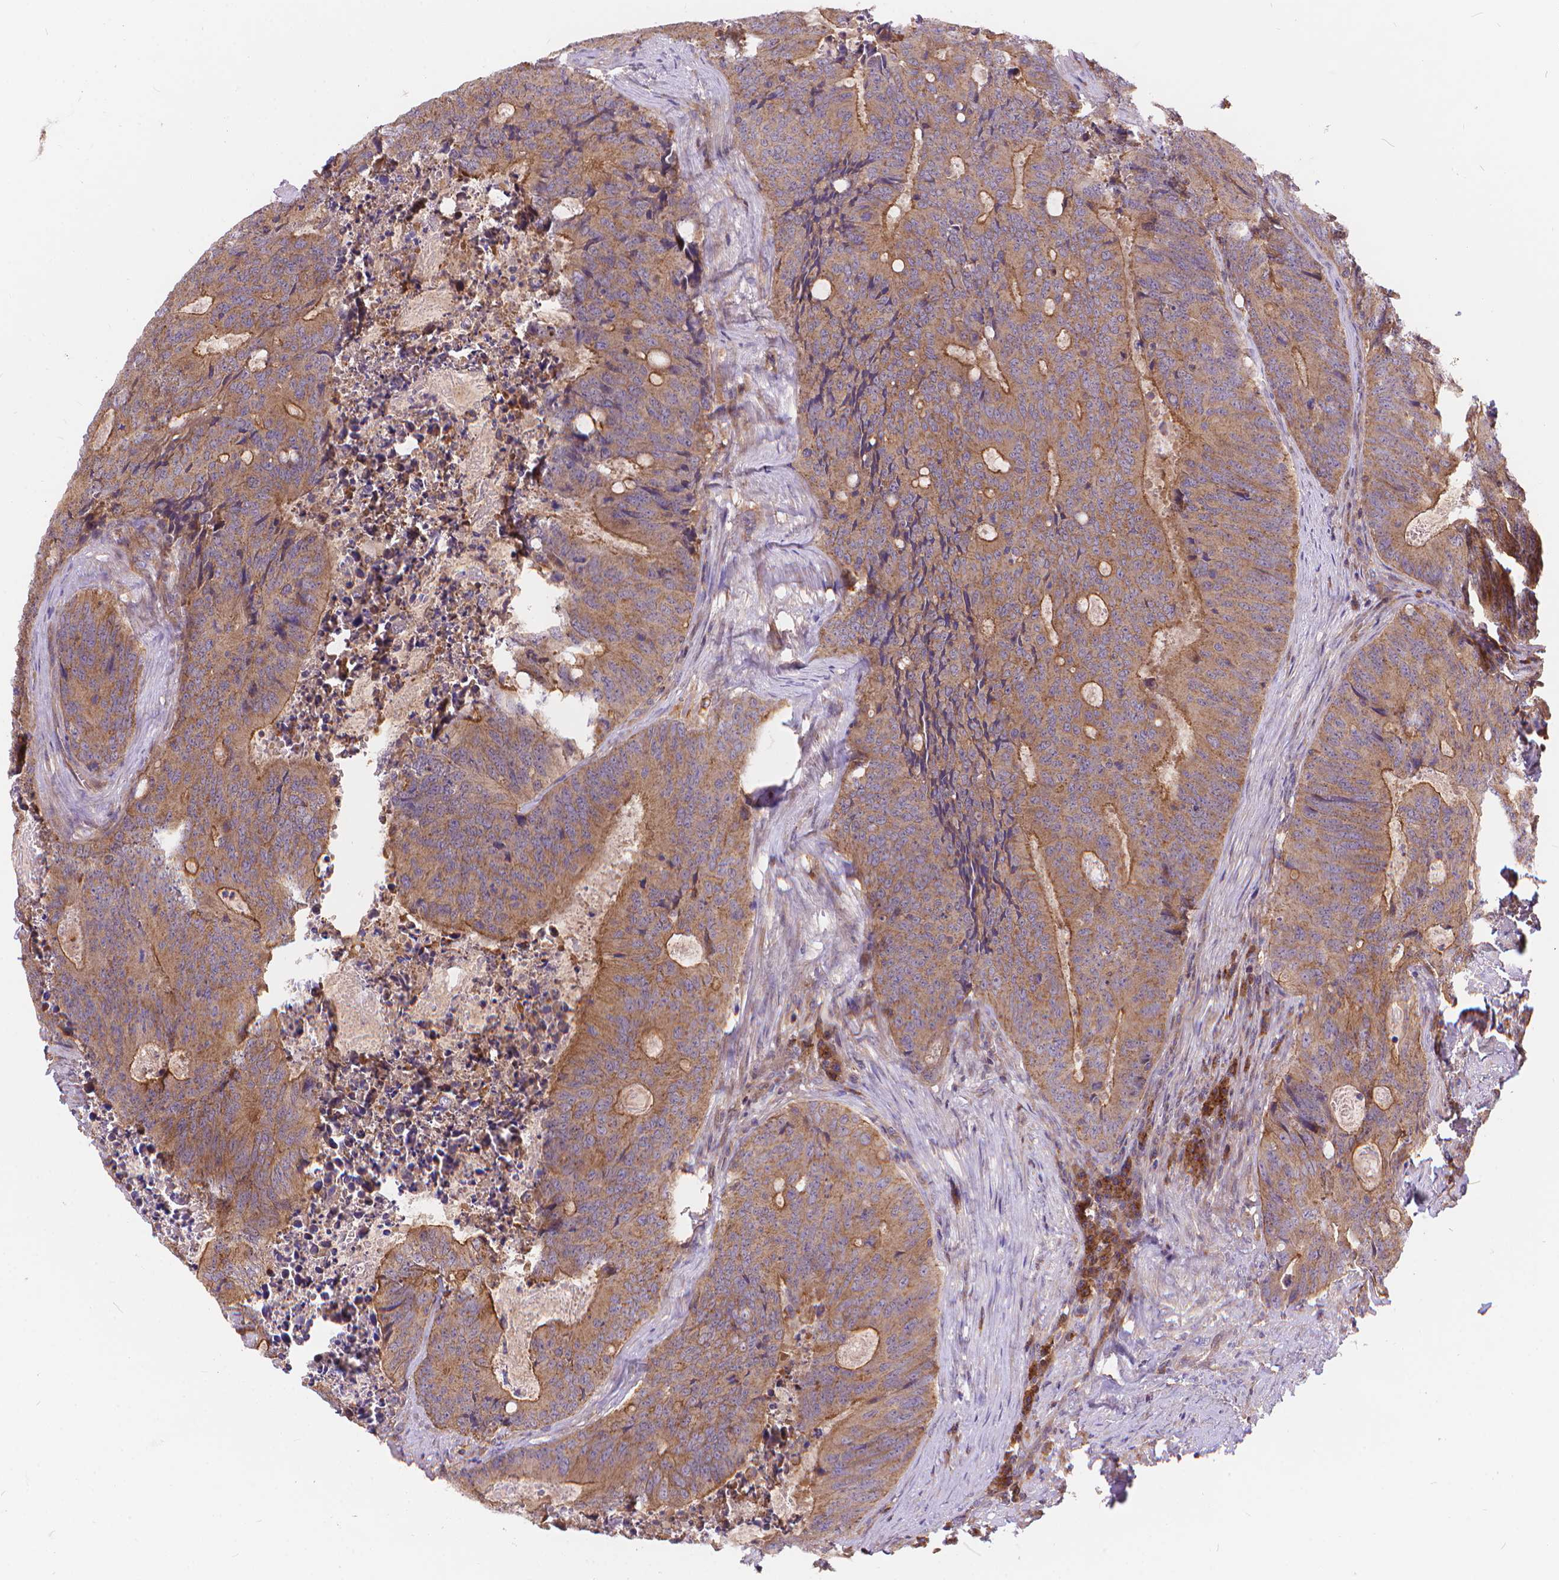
{"staining": {"intensity": "weak", "quantity": ">75%", "location": "cytoplasmic/membranous"}, "tissue": "colorectal cancer", "cell_type": "Tumor cells", "image_type": "cancer", "snomed": [{"axis": "morphology", "description": "Adenocarcinoma, NOS"}, {"axis": "topography", "description": "Colon"}], "caption": "Colorectal cancer tissue exhibits weak cytoplasmic/membranous staining in about >75% of tumor cells, visualized by immunohistochemistry.", "gene": "ARAP1", "patient": {"sex": "male", "age": 67}}